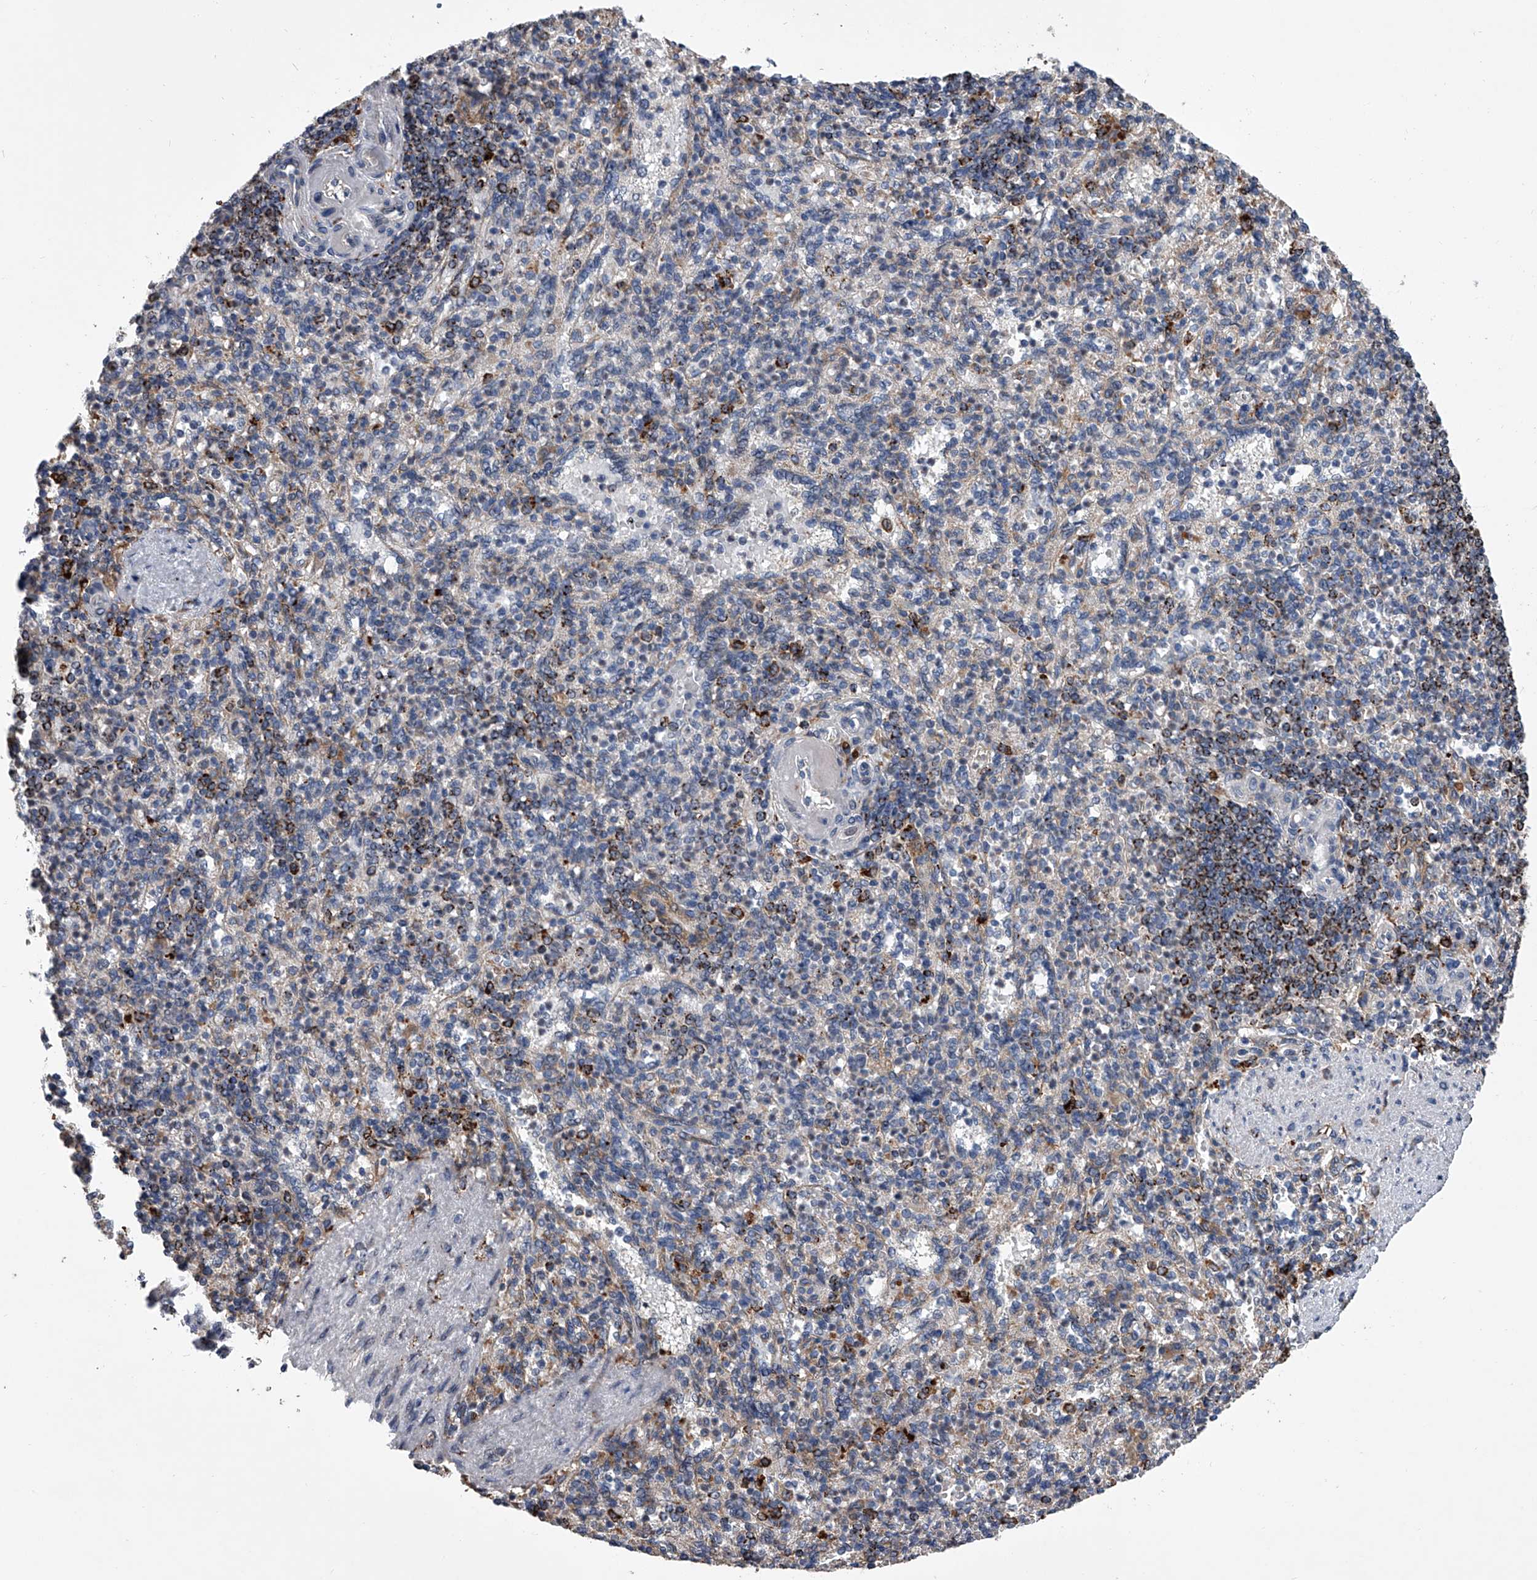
{"staining": {"intensity": "moderate", "quantity": "<25%", "location": "cytoplasmic/membranous"}, "tissue": "spleen", "cell_type": "Cells in red pulp", "image_type": "normal", "snomed": [{"axis": "morphology", "description": "Normal tissue, NOS"}, {"axis": "topography", "description": "Spleen"}], "caption": "Spleen was stained to show a protein in brown. There is low levels of moderate cytoplasmic/membranous staining in about <25% of cells in red pulp. (brown staining indicates protein expression, while blue staining denotes nuclei).", "gene": "TRIM8", "patient": {"sex": "female", "age": 74}}